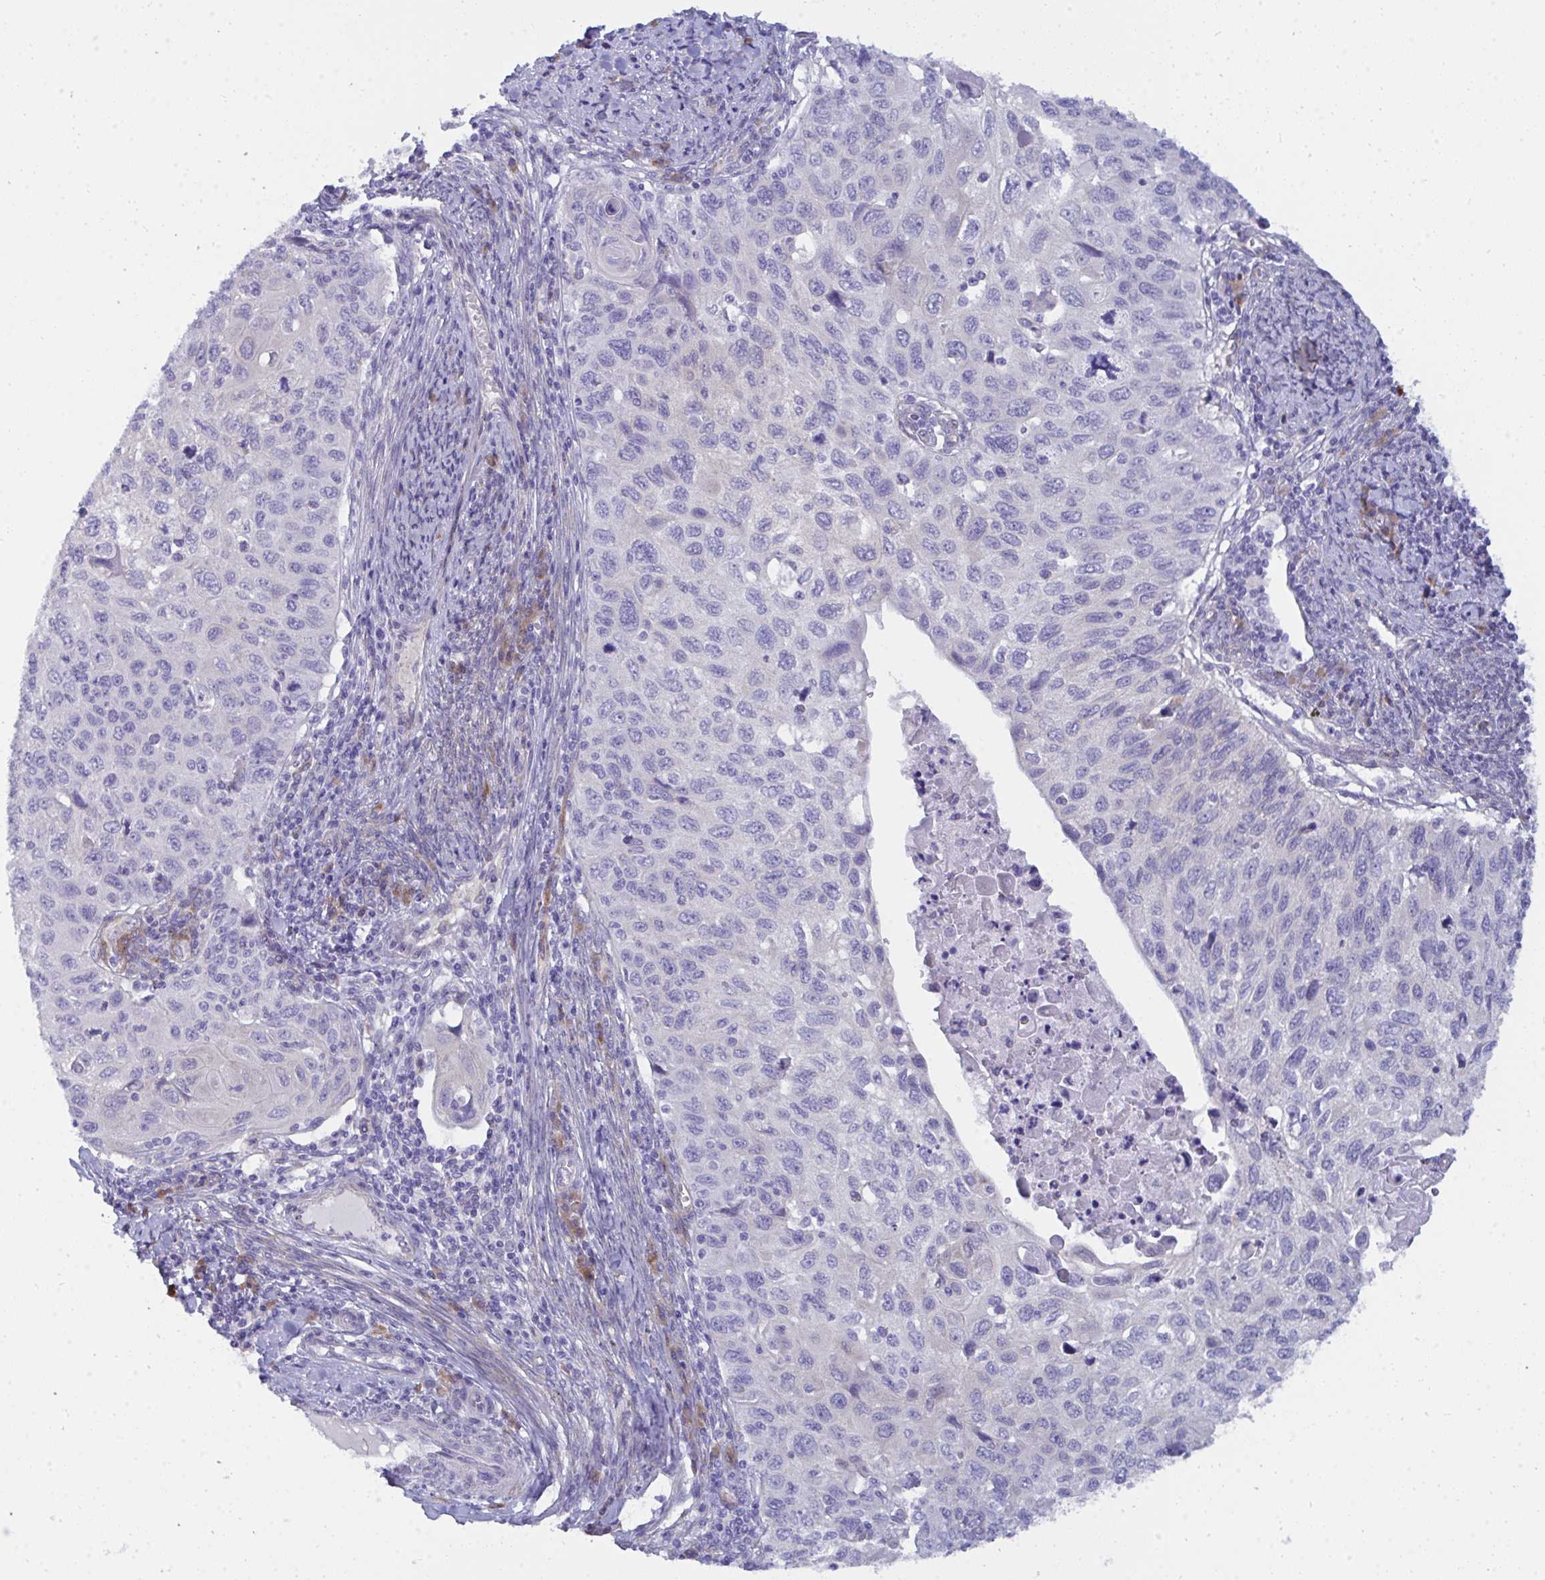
{"staining": {"intensity": "negative", "quantity": "none", "location": "none"}, "tissue": "cervical cancer", "cell_type": "Tumor cells", "image_type": "cancer", "snomed": [{"axis": "morphology", "description": "Squamous cell carcinoma, NOS"}, {"axis": "topography", "description": "Cervix"}], "caption": "This is a image of IHC staining of cervical cancer, which shows no expression in tumor cells.", "gene": "GAB1", "patient": {"sex": "female", "age": 70}}